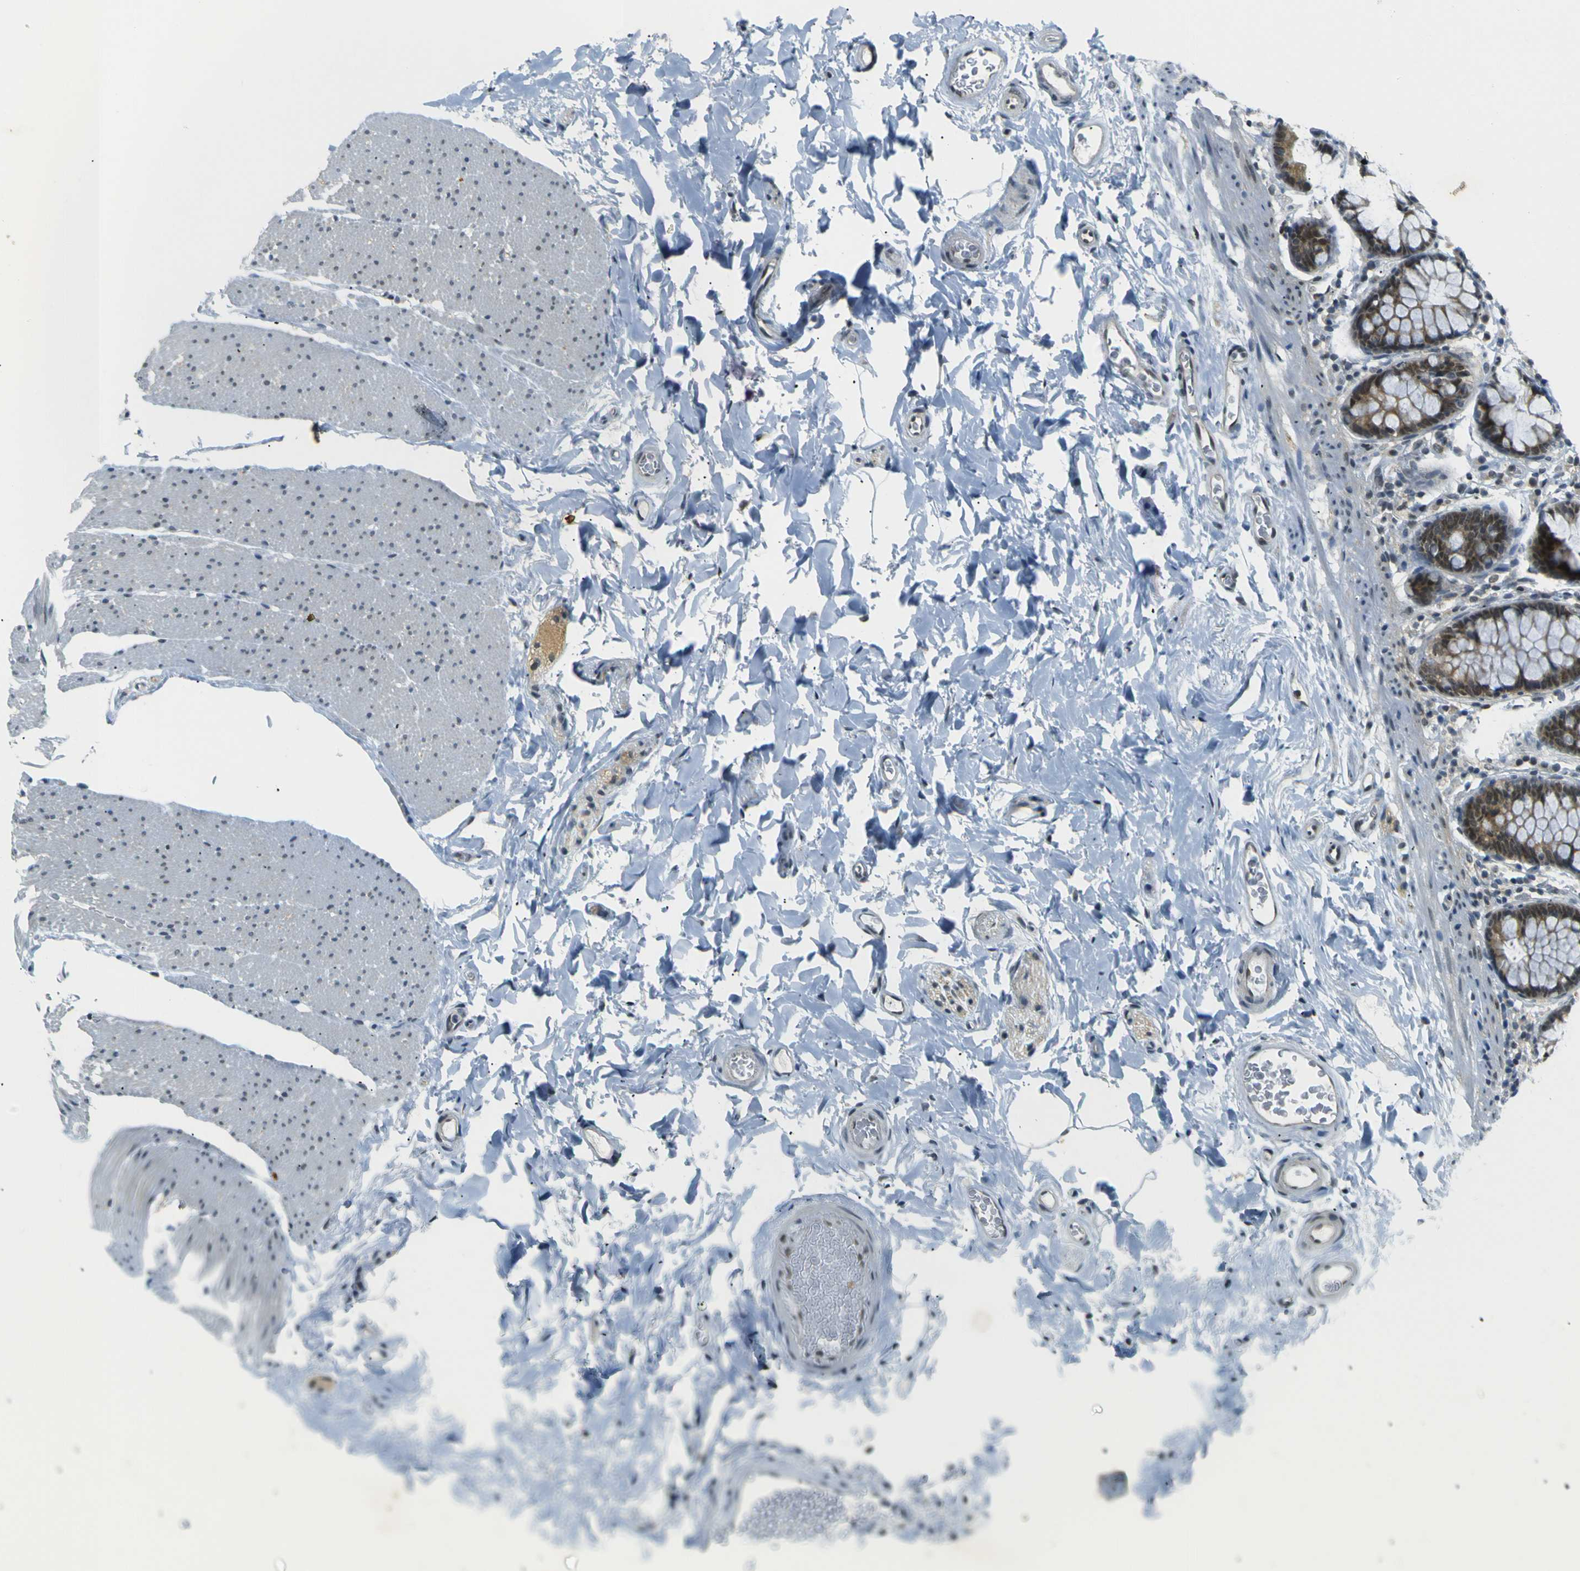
{"staining": {"intensity": "negative", "quantity": "none", "location": "none"}, "tissue": "colon", "cell_type": "Endothelial cells", "image_type": "normal", "snomed": [{"axis": "morphology", "description": "Normal tissue, NOS"}, {"axis": "topography", "description": "Colon"}], "caption": "The histopathology image reveals no significant expression in endothelial cells of colon.", "gene": "SKP1", "patient": {"sex": "female", "age": 80}}